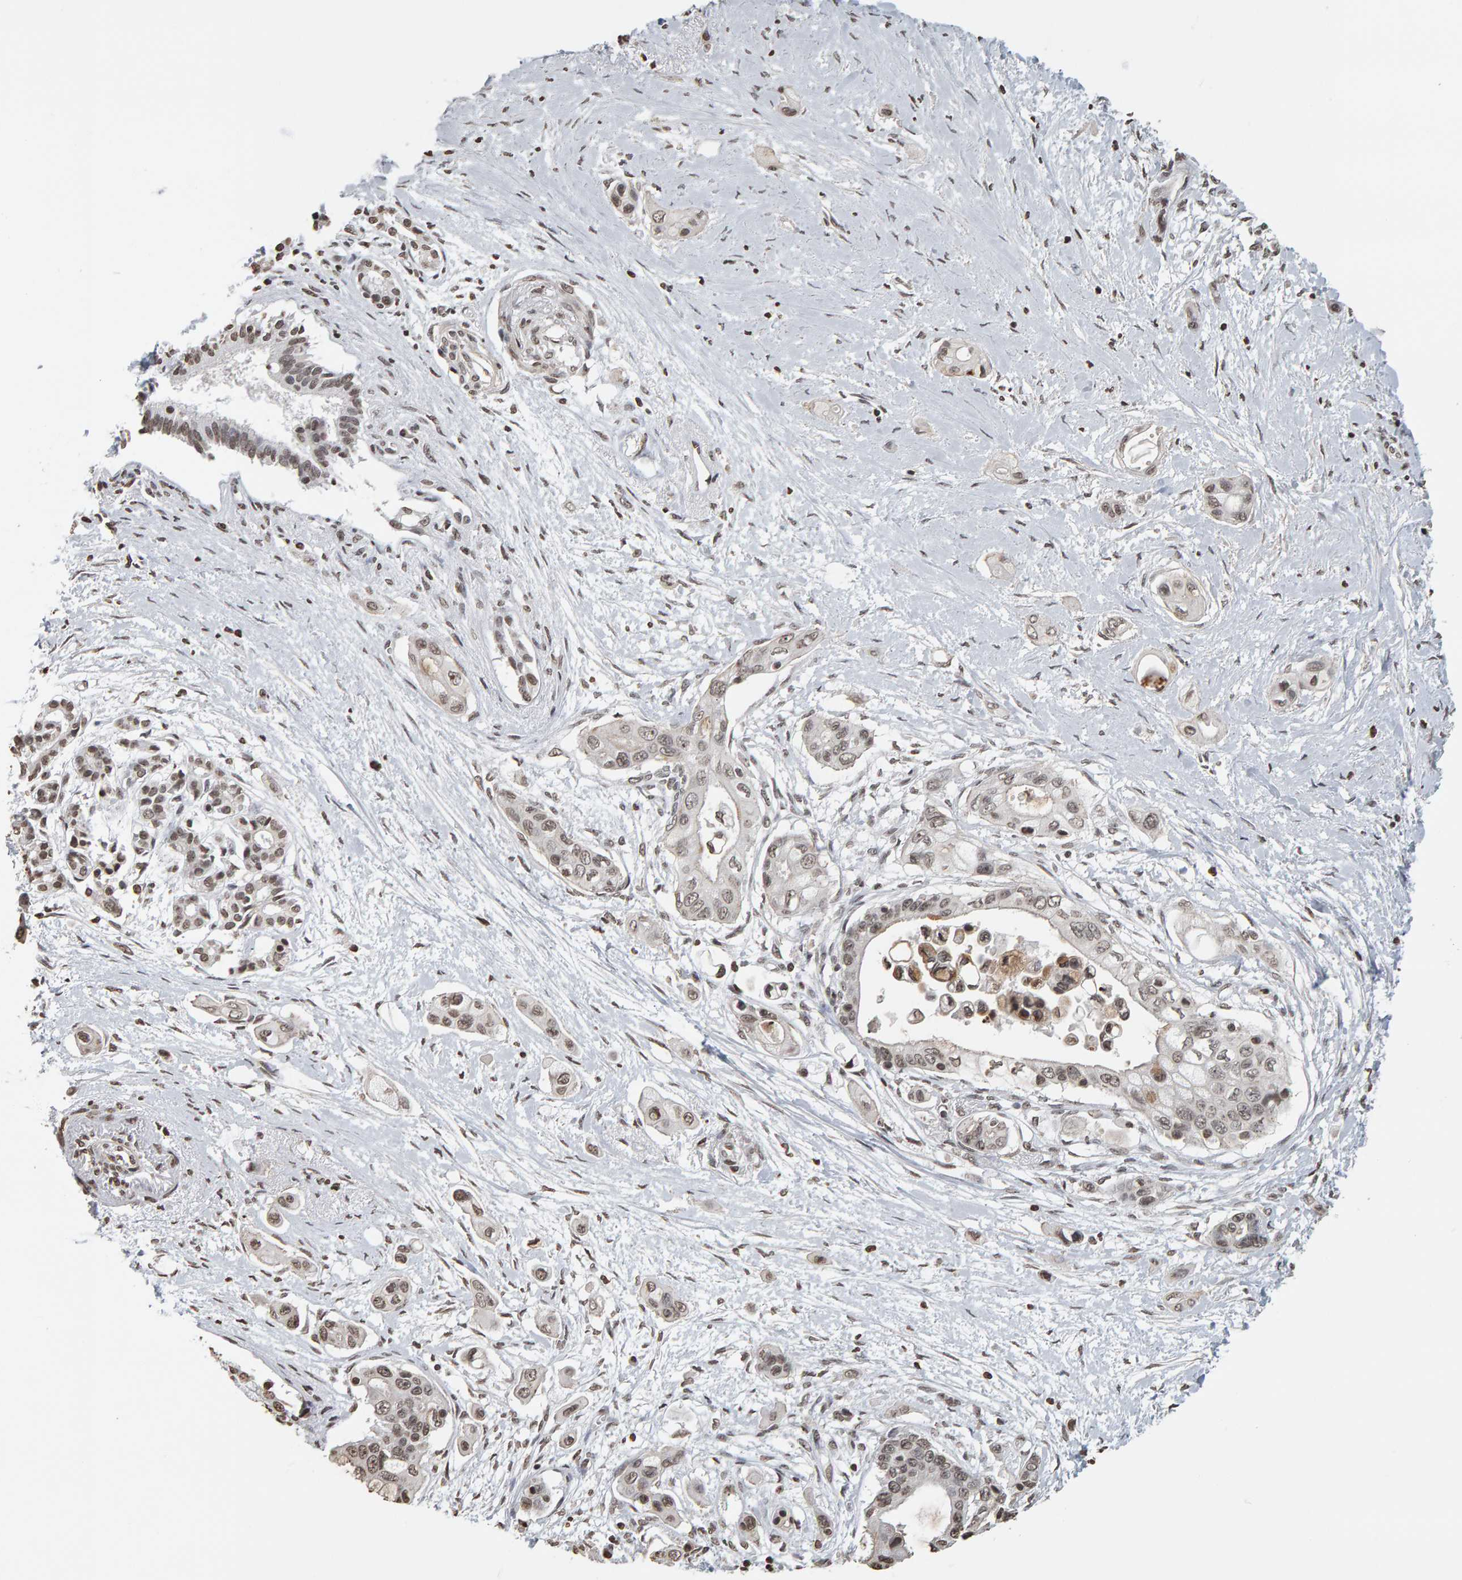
{"staining": {"intensity": "weak", "quantity": ">75%", "location": "nuclear"}, "tissue": "pancreatic cancer", "cell_type": "Tumor cells", "image_type": "cancer", "snomed": [{"axis": "morphology", "description": "Adenocarcinoma, NOS"}, {"axis": "topography", "description": "Pancreas"}], "caption": "Immunohistochemistry of human pancreatic cancer exhibits low levels of weak nuclear staining in about >75% of tumor cells.", "gene": "AFF4", "patient": {"sex": "male", "age": 59}}